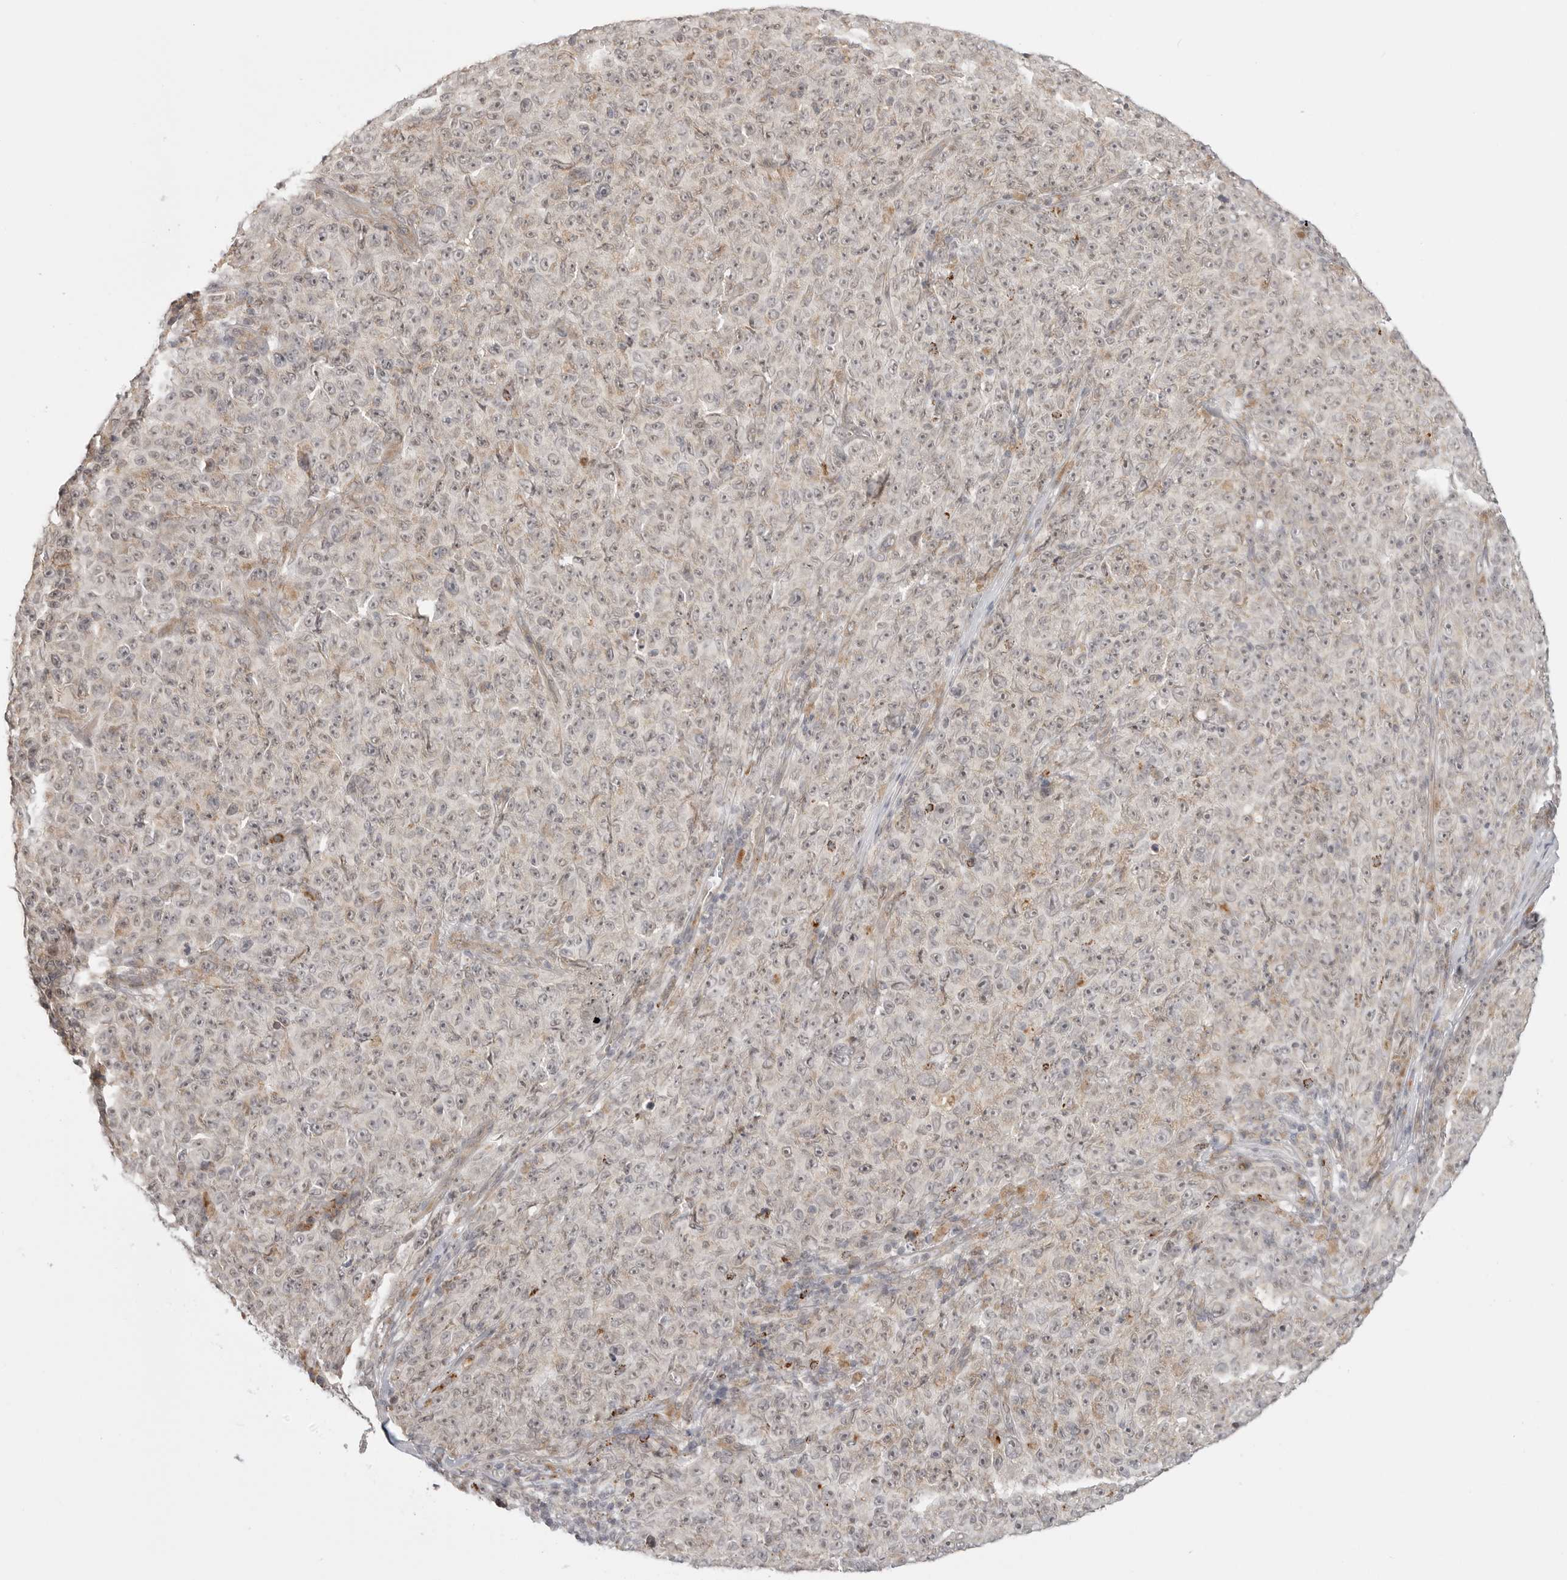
{"staining": {"intensity": "negative", "quantity": "none", "location": "none"}, "tissue": "melanoma", "cell_type": "Tumor cells", "image_type": "cancer", "snomed": [{"axis": "morphology", "description": "Malignant melanoma, NOS"}, {"axis": "topography", "description": "Skin"}], "caption": "High power microscopy photomicrograph of an immunohistochemistry histopathology image of malignant melanoma, revealing no significant expression in tumor cells.", "gene": "KALRN", "patient": {"sex": "female", "age": 82}}